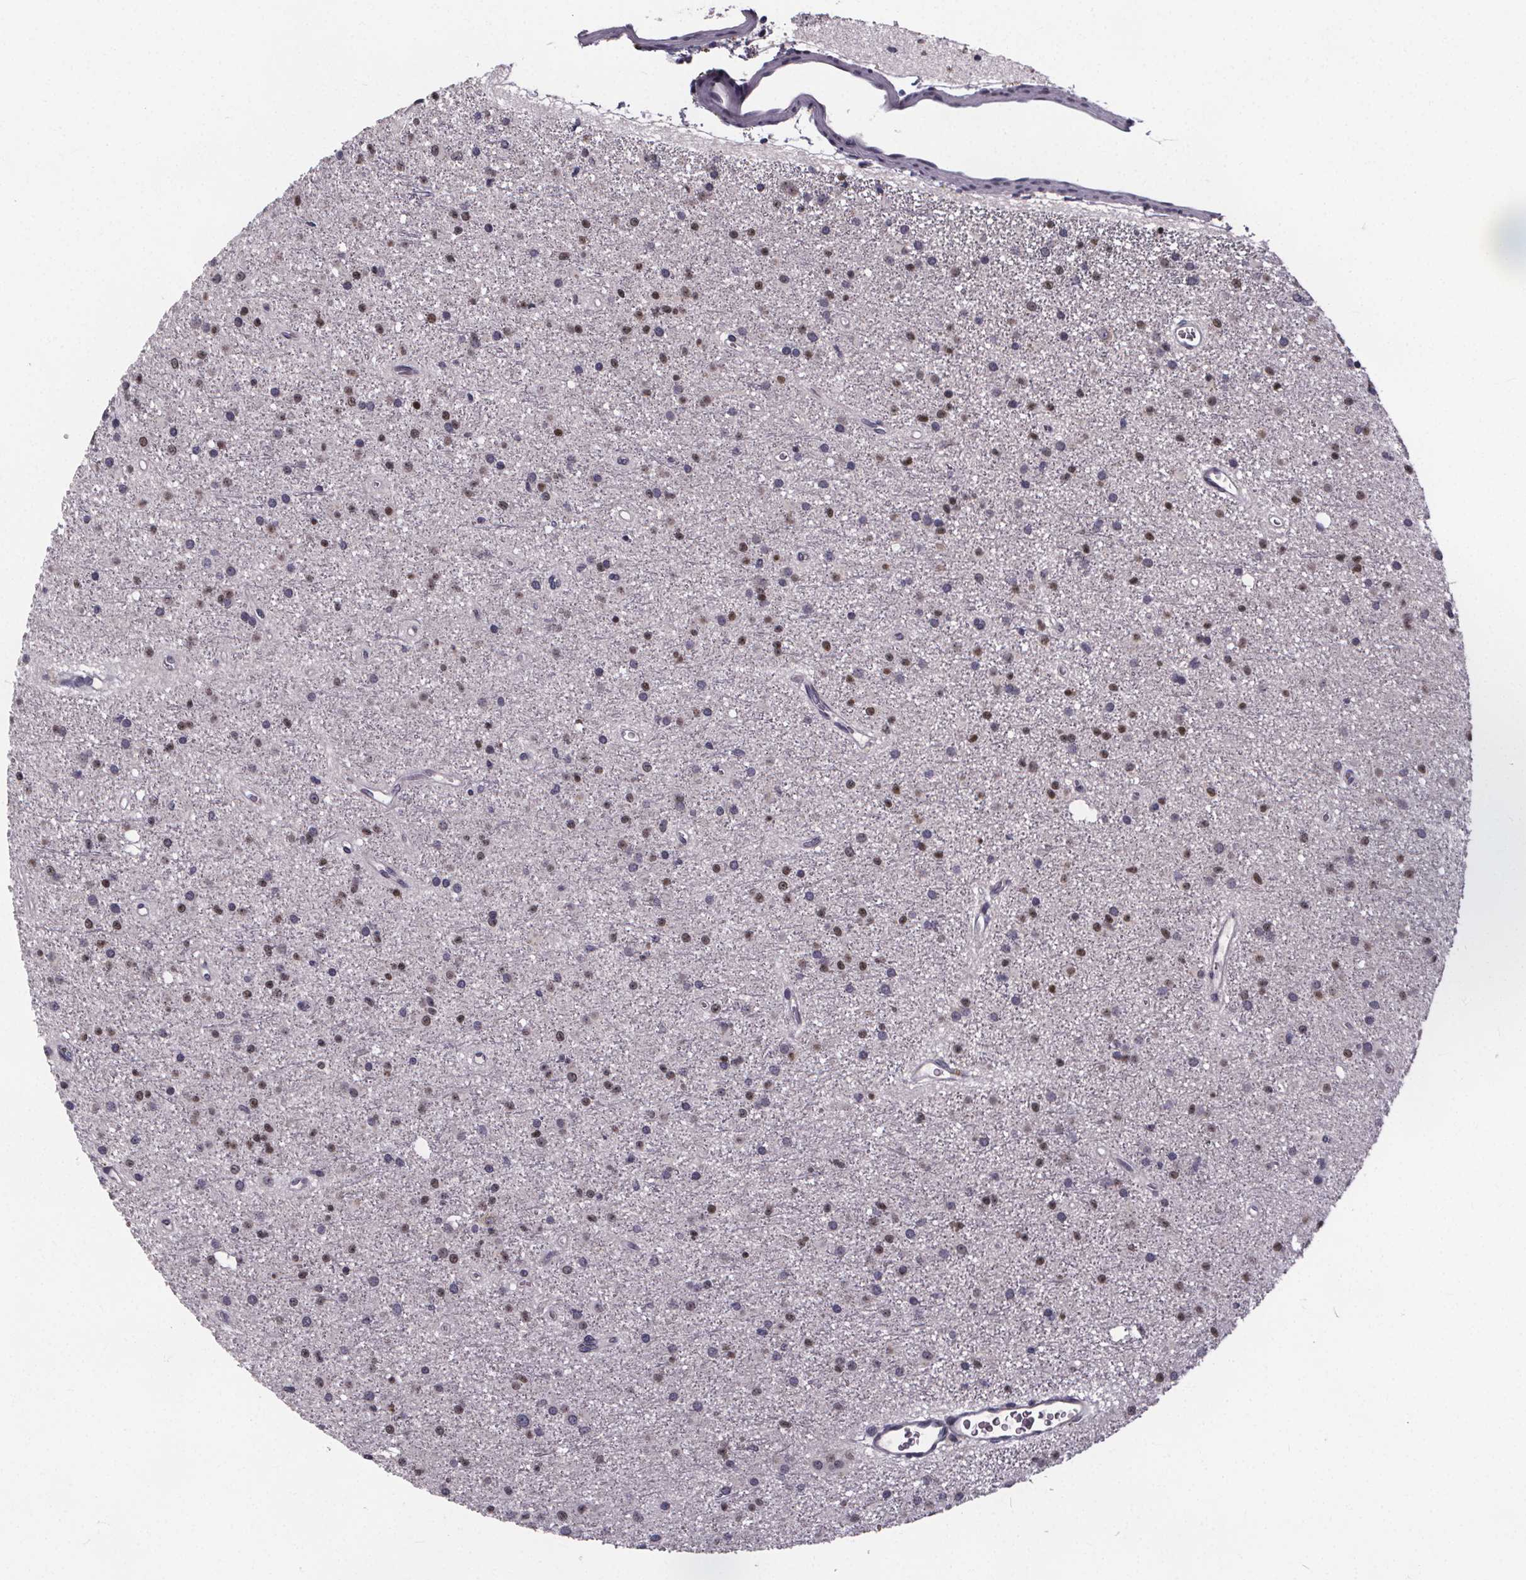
{"staining": {"intensity": "negative", "quantity": "none", "location": "none"}, "tissue": "glioma", "cell_type": "Tumor cells", "image_type": "cancer", "snomed": [{"axis": "morphology", "description": "Glioma, malignant, Low grade"}, {"axis": "topography", "description": "Brain"}], "caption": "This is an immunohistochemistry (IHC) photomicrograph of glioma. There is no positivity in tumor cells.", "gene": "FAM181B", "patient": {"sex": "male", "age": 27}}